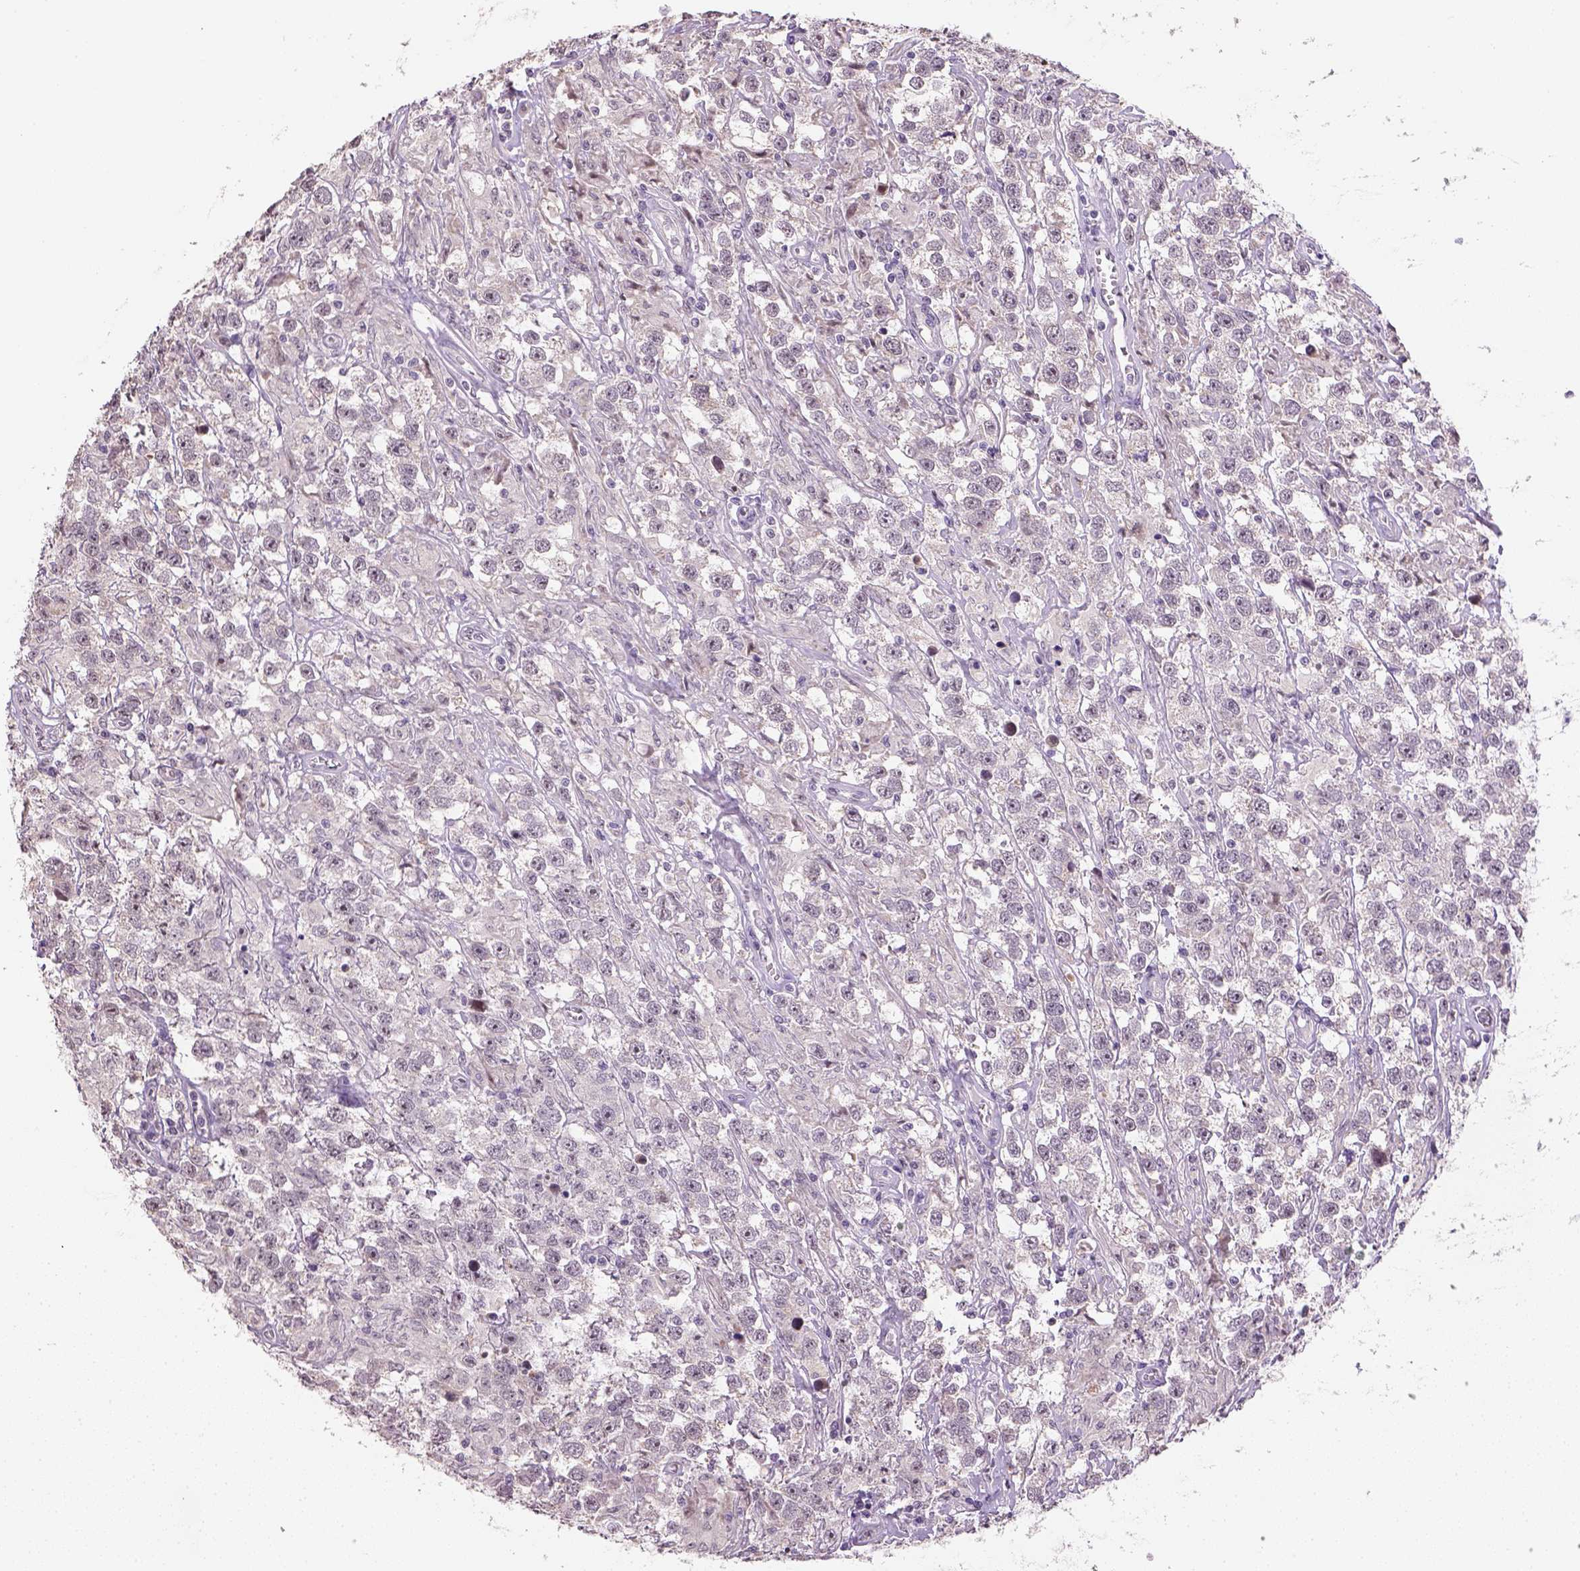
{"staining": {"intensity": "moderate", "quantity": "<25%", "location": "nuclear"}, "tissue": "testis cancer", "cell_type": "Tumor cells", "image_type": "cancer", "snomed": [{"axis": "morphology", "description": "Seminoma, NOS"}, {"axis": "topography", "description": "Testis"}], "caption": "DAB (3,3'-diaminobenzidine) immunohistochemical staining of human seminoma (testis) demonstrates moderate nuclear protein expression in about <25% of tumor cells.", "gene": "DDX50", "patient": {"sex": "male", "age": 43}}